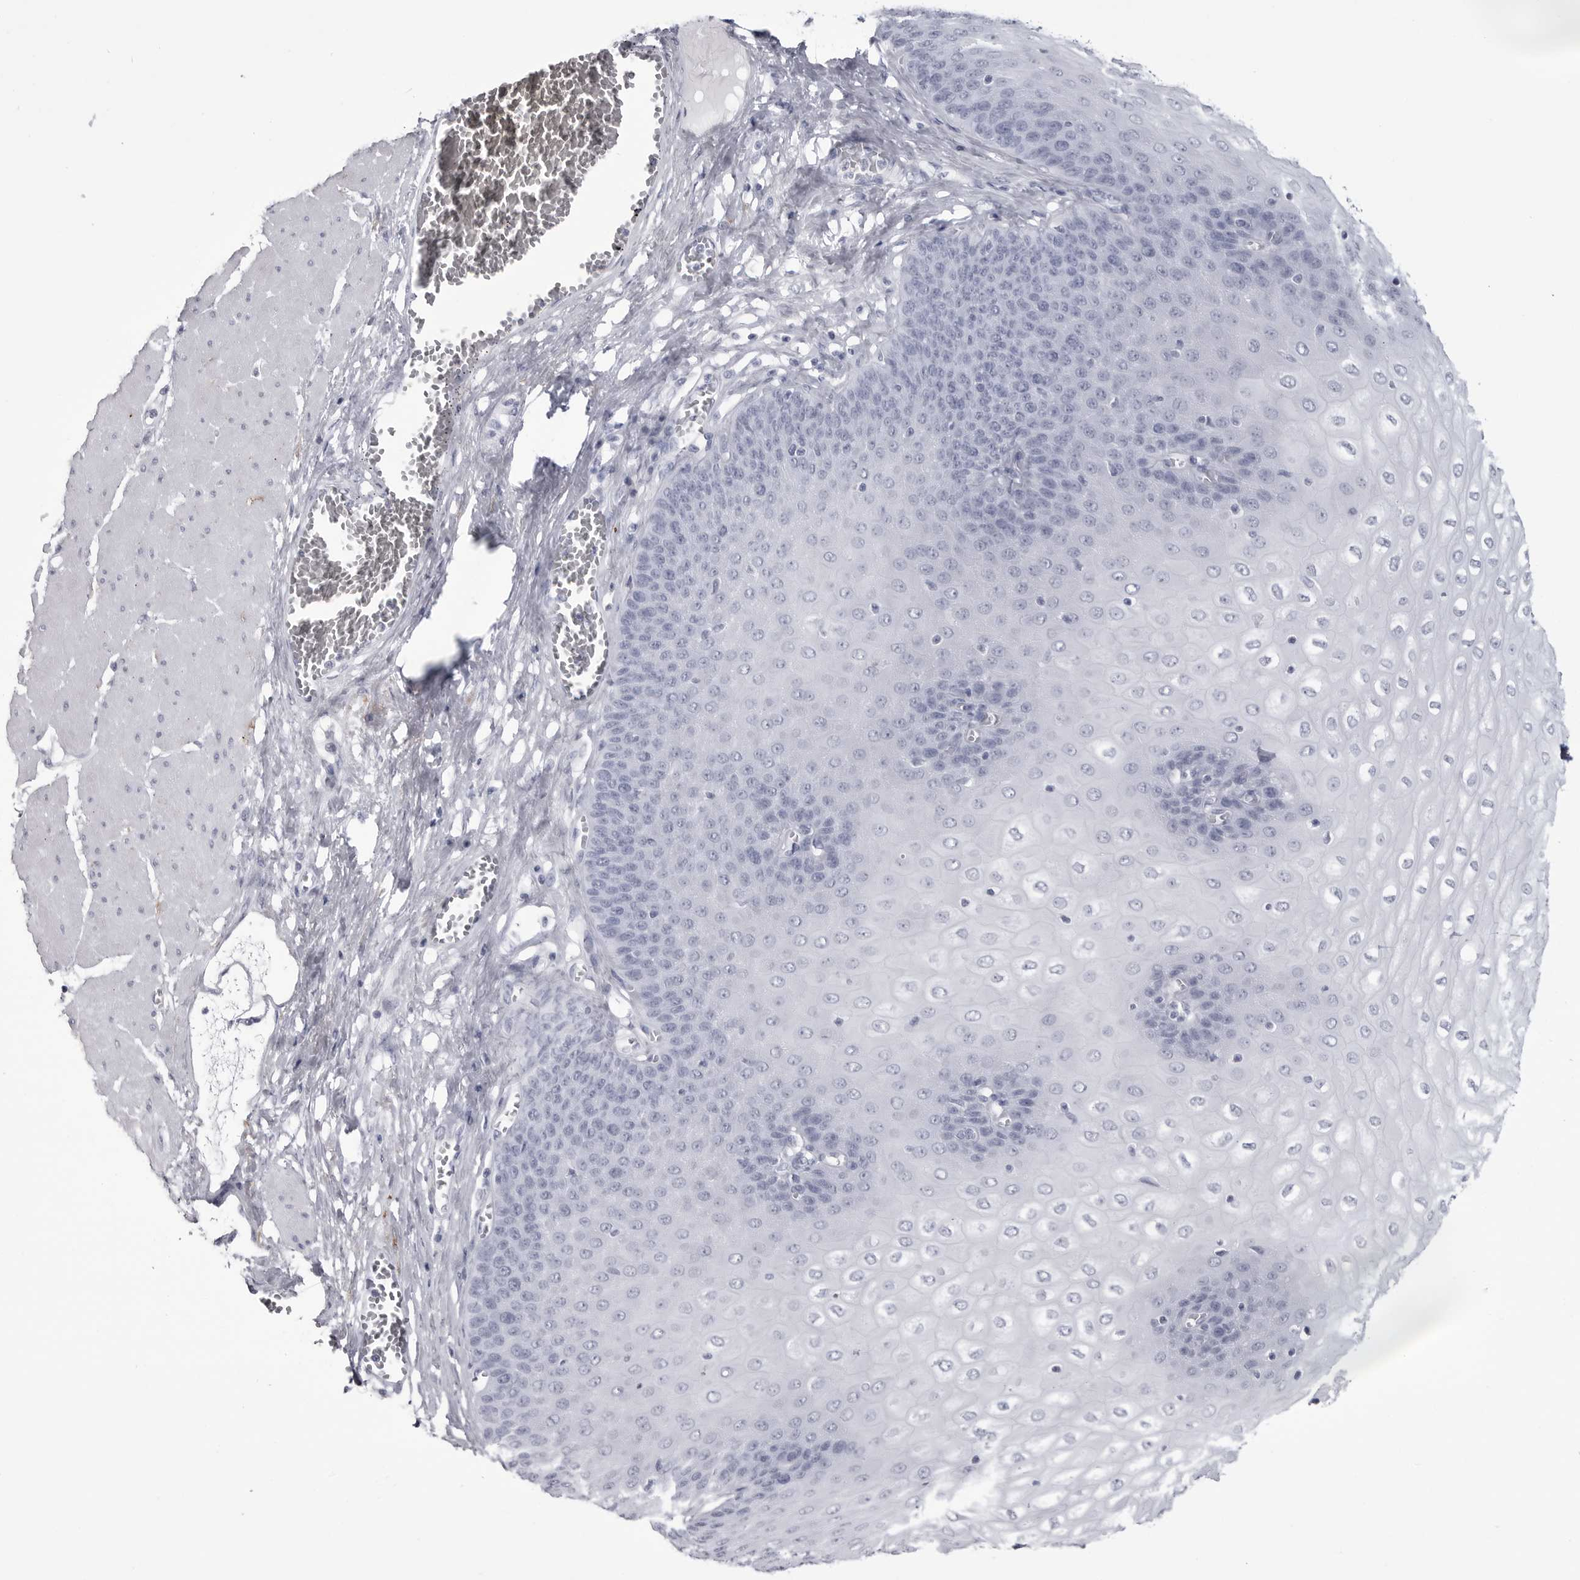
{"staining": {"intensity": "negative", "quantity": "none", "location": "none"}, "tissue": "esophagus", "cell_type": "Squamous epithelial cells", "image_type": "normal", "snomed": [{"axis": "morphology", "description": "Normal tissue, NOS"}, {"axis": "topography", "description": "Esophagus"}], "caption": "Immunohistochemistry photomicrograph of unremarkable human esophagus stained for a protein (brown), which exhibits no staining in squamous epithelial cells.", "gene": "COL26A1", "patient": {"sex": "male", "age": 60}}